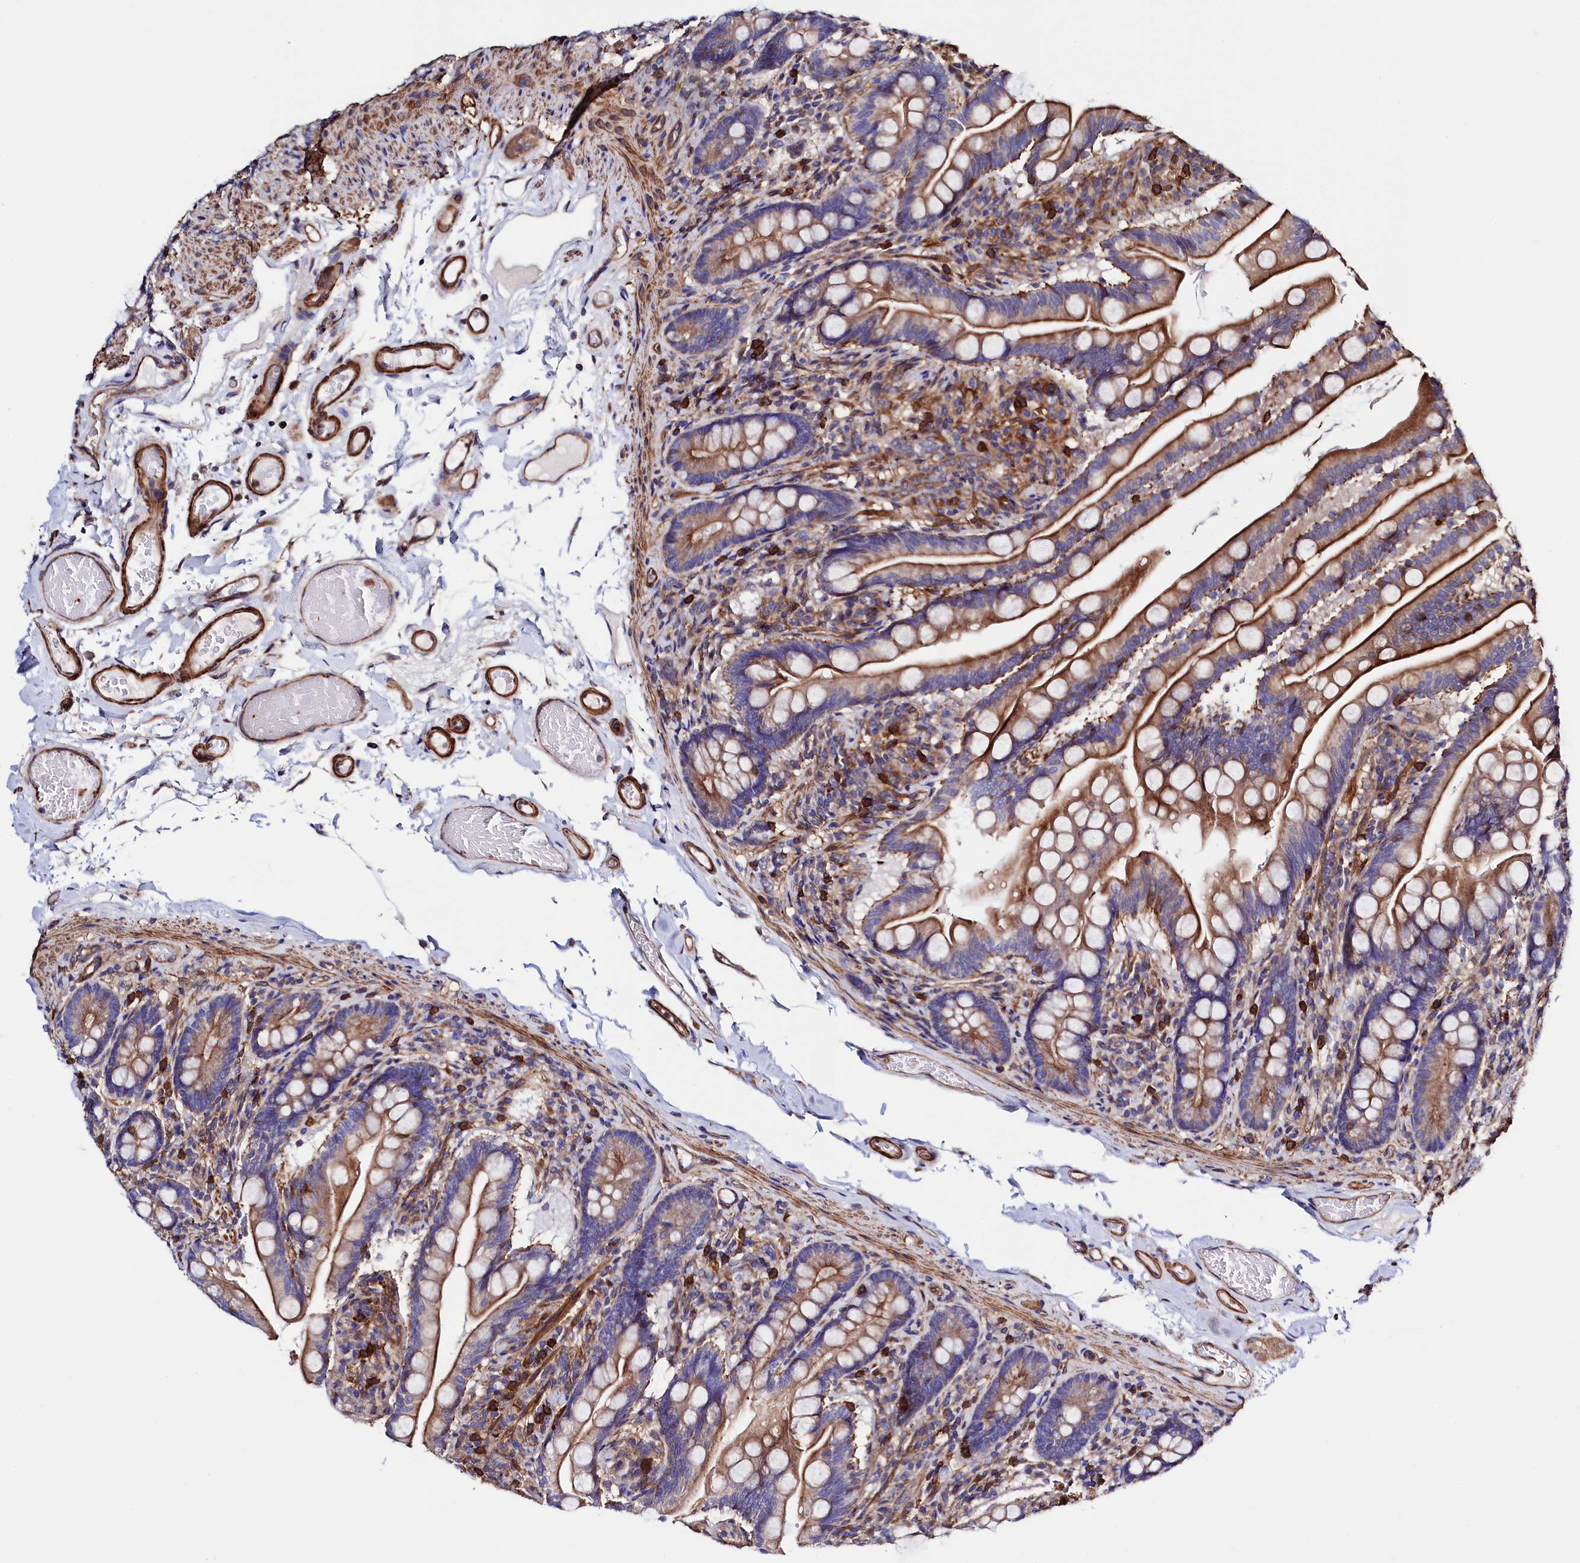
{"staining": {"intensity": "moderate", "quantity": ">75%", "location": "cytoplasmic/membranous"}, "tissue": "small intestine", "cell_type": "Glandular cells", "image_type": "normal", "snomed": [{"axis": "morphology", "description": "Normal tissue, NOS"}, {"axis": "topography", "description": "Small intestine"}], "caption": "Immunohistochemical staining of unremarkable small intestine displays >75% levels of moderate cytoplasmic/membranous protein staining in about >75% of glandular cells.", "gene": "STAMBPL1", "patient": {"sex": "female", "age": 64}}